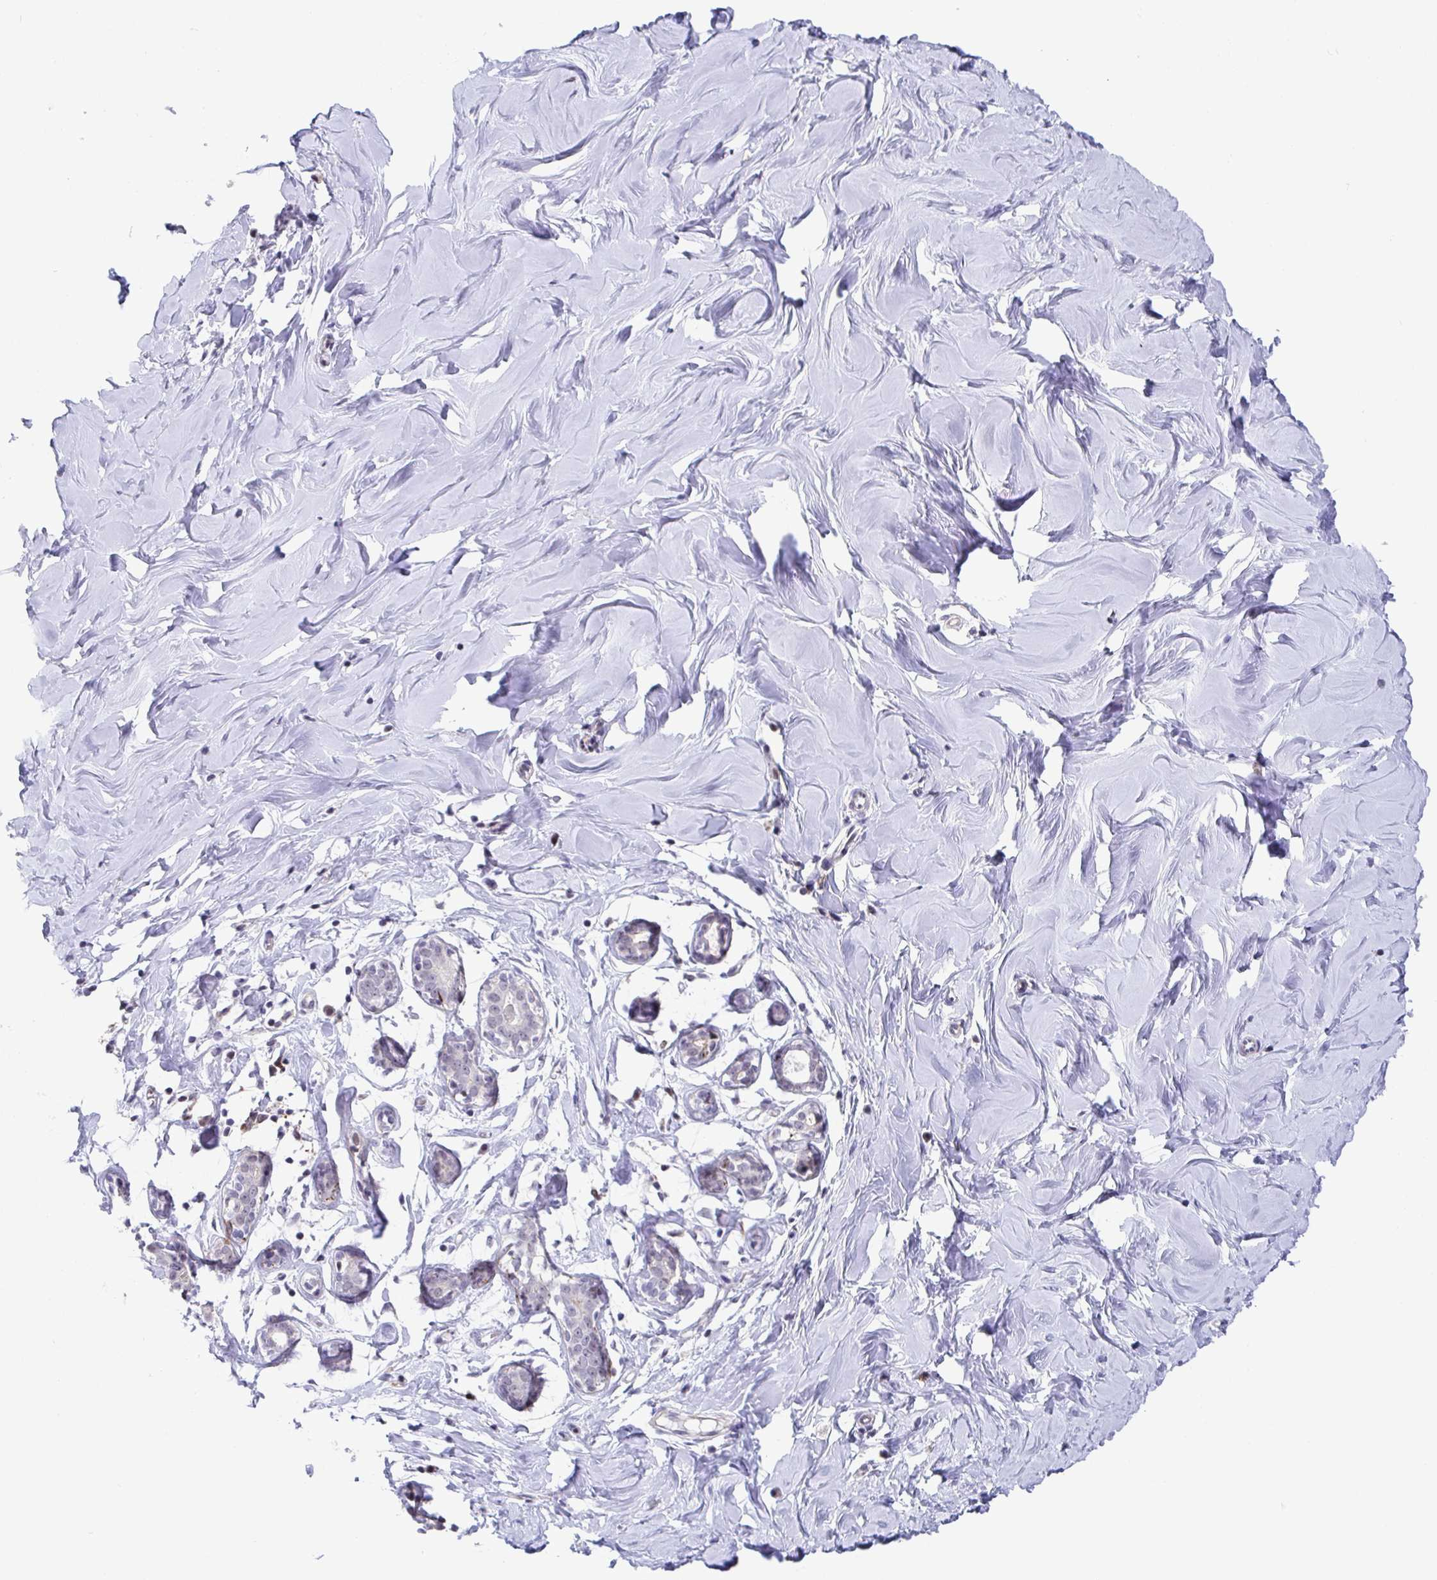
{"staining": {"intensity": "weak", "quantity": "25%-75%", "location": "cytoplasmic/membranous"}, "tissue": "breast", "cell_type": "Adipocytes", "image_type": "normal", "snomed": [{"axis": "morphology", "description": "Normal tissue, NOS"}, {"axis": "topography", "description": "Breast"}], "caption": "DAB (3,3'-diaminobenzidine) immunohistochemical staining of normal breast exhibits weak cytoplasmic/membranous protein expression in about 25%-75% of adipocytes.", "gene": "WDR72", "patient": {"sex": "female", "age": 27}}